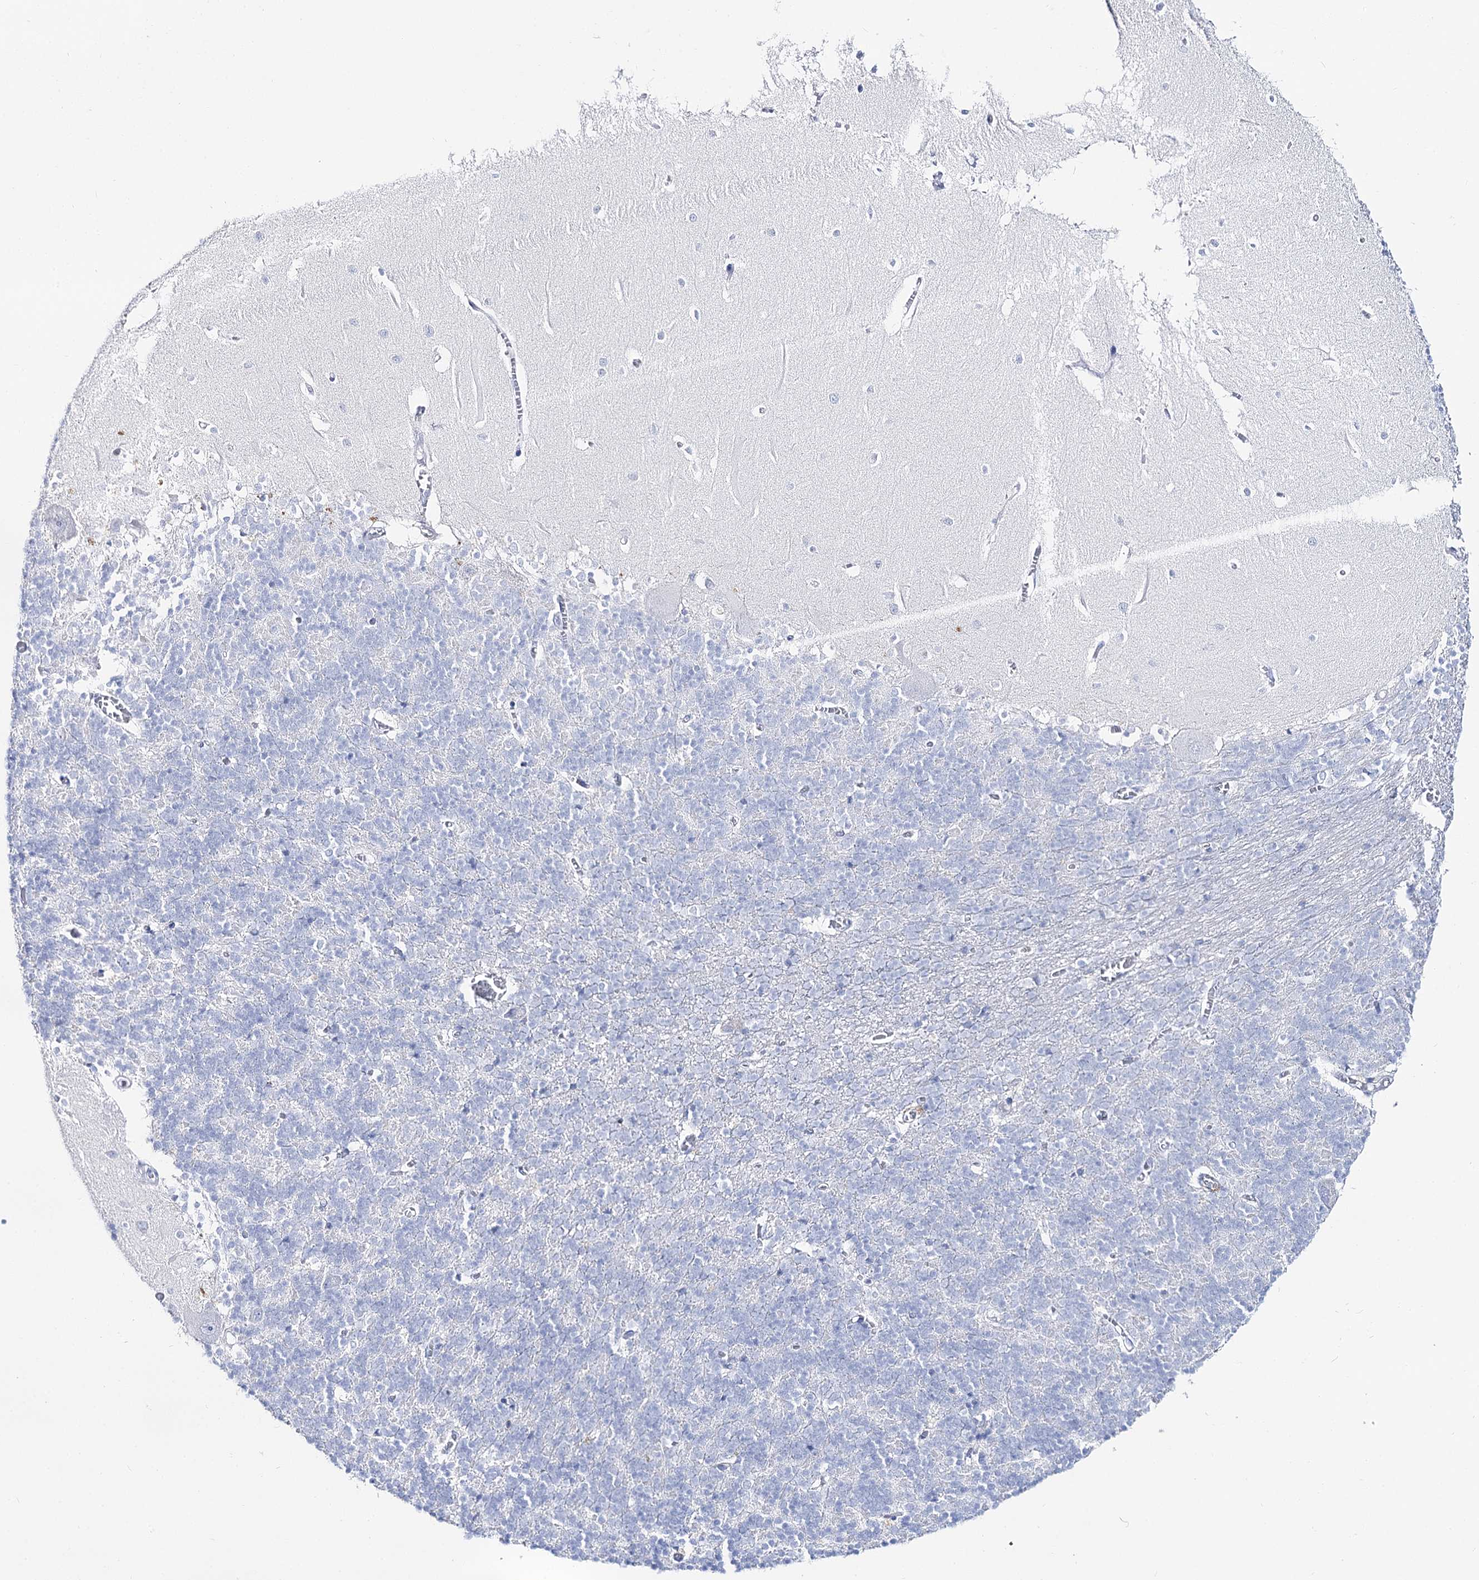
{"staining": {"intensity": "negative", "quantity": "none", "location": "none"}, "tissue": "cerebellum", "cell_type": "Cells in granular layer", "image_type": "normal", "snomed": [{"axis": "morphology", "description": "Normal tissue, NOS"}, {"axis": "topography", "description": "Cerebellum"}], "caption": "High power microscopy histopathology image of an immunohistochemistry micrograph of unremarkable cerebellum, revealing no significant expression in cells in granular layer.", "gene": "SLC3A1", "patient": {"sex": "male", "age": 37}}